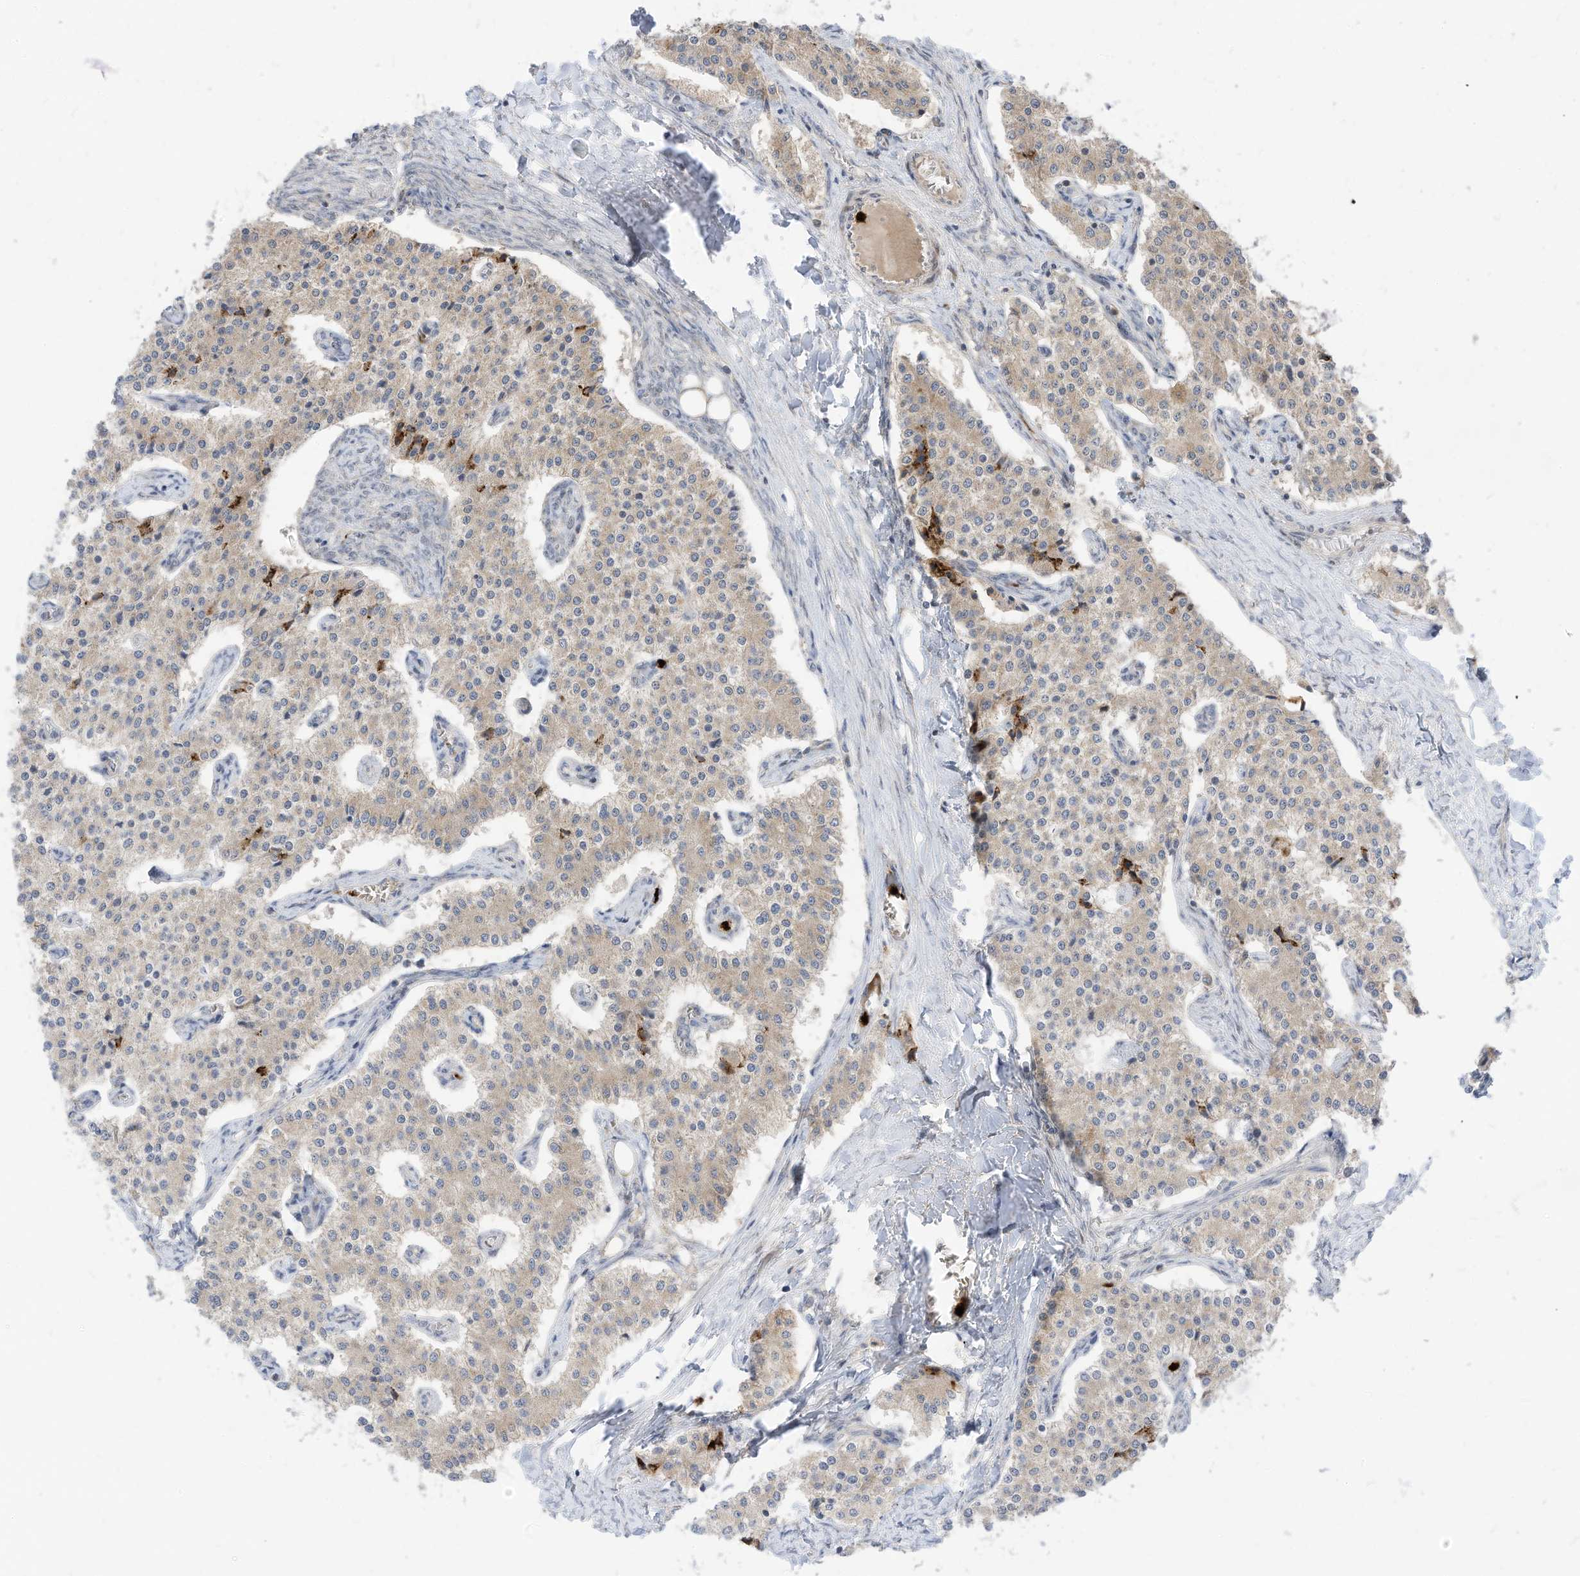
{"staining": {"intensity": "negative", "quantity": "none", "location": "none"}, "tissue": "carcinoid", "cell_type": "Tumor cells", "image_type": "cancer", "snomed": [{"axis": "morphology", "description": "Carcinoid, malignant, NOS"}, {"axis": "topography", "description": "Colon"}], "caption": "Carcinoid (malignant) was stained to show a protein in brown. There is no significant staining in tumor cells.", "gene": "CNKSR1", "patient": {"sex": "female", "age": 52}}